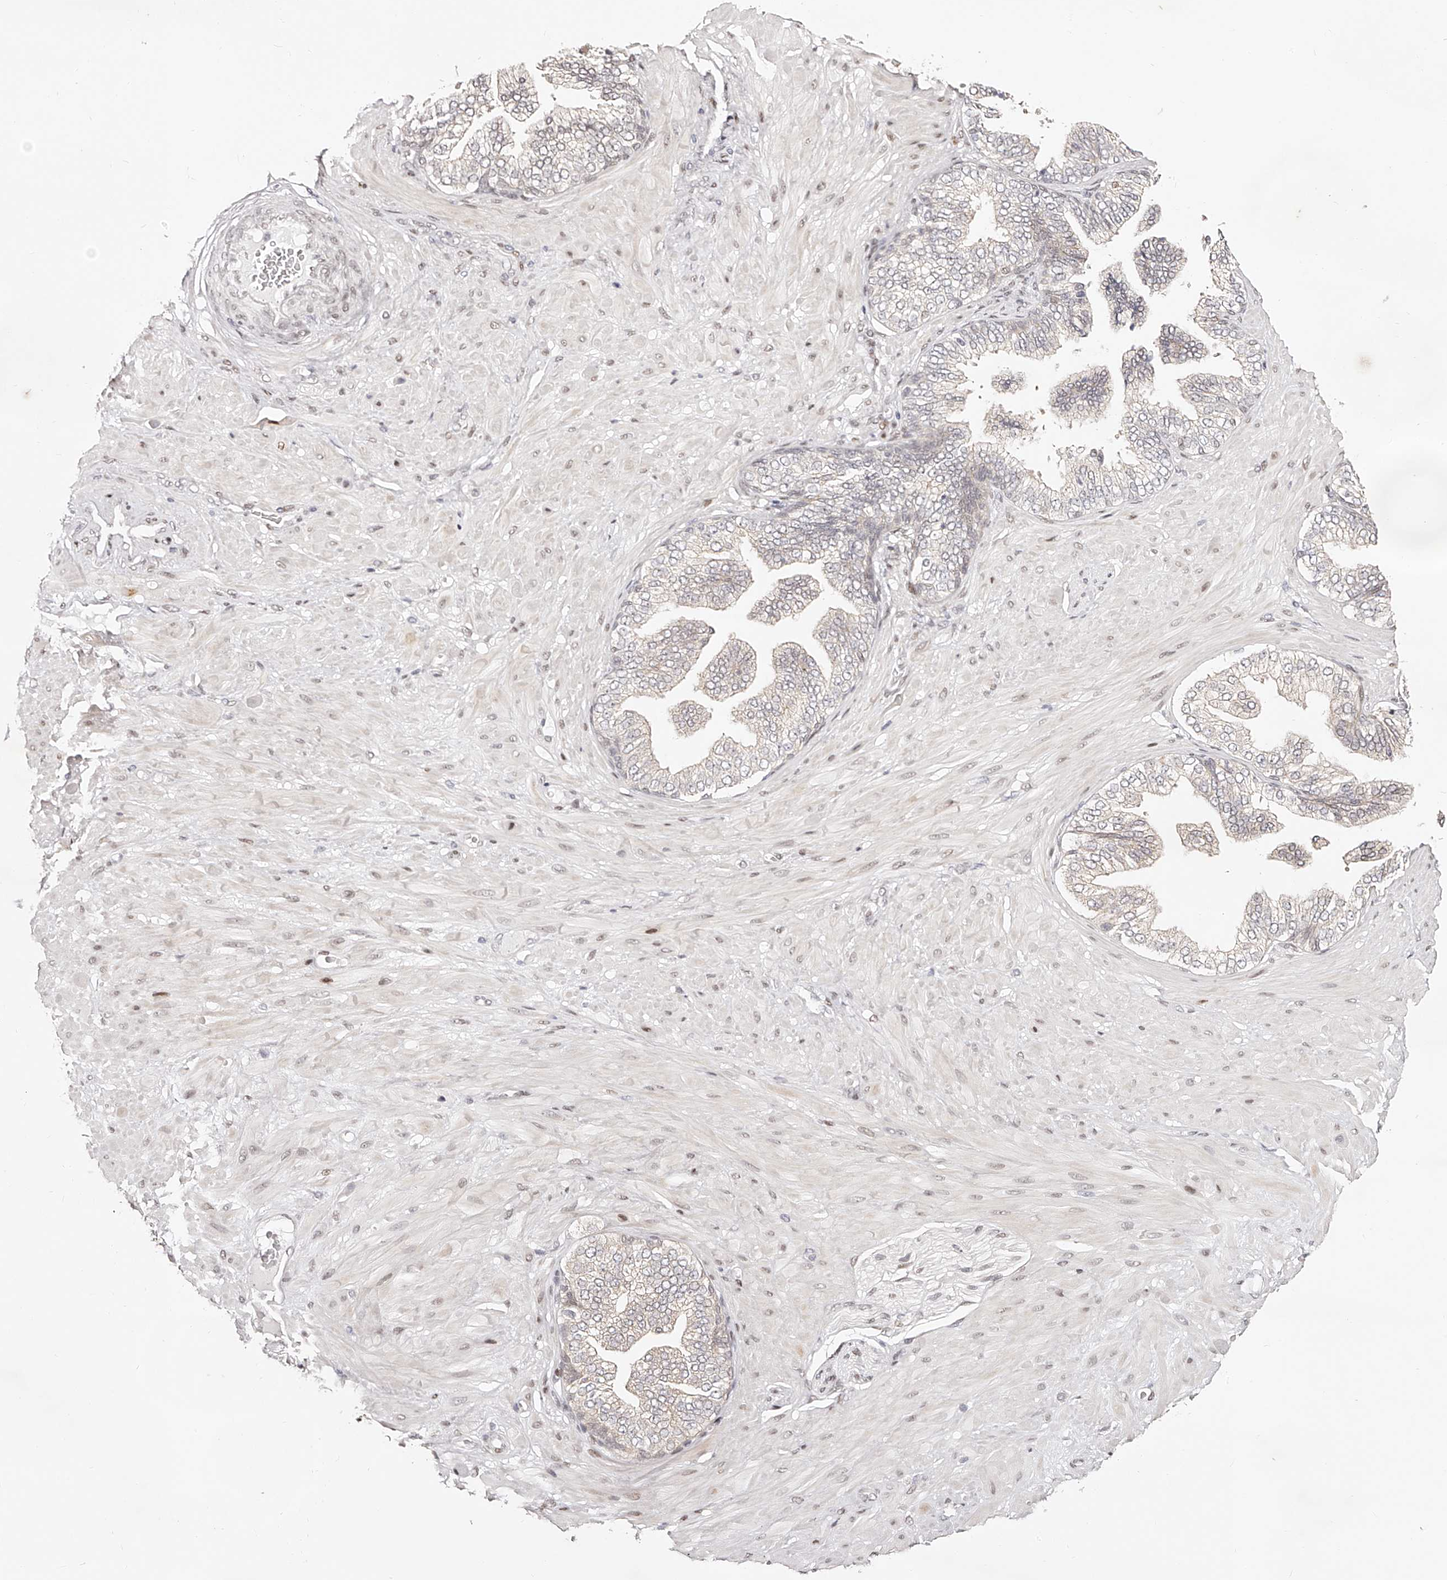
{"staining": {"intensity": "weak", "quantity": "25%-75%", "location": "cytoplasmic/membranous"}, "tissue": "adipose tissue", "cell_type": "Adipocytes", "image_type": "normal", "snomed": [{"axis": "morphology", "description": "Normal tissue, NOS"}, {"axis": "morphology", "description": "Adenocarcinoma, Low grade"}, {"axis": "topography", "description": "Prostate"}, {"axis": "topography", "description": "Peripheral nerve tissue"}], "caption": "Adipose tissue stained for a protein demonstrates weak cytoplasmic/membranous positivity in adipocytes.", "gene": "USF3", "patient": {"sex": "male", "age": 63}}